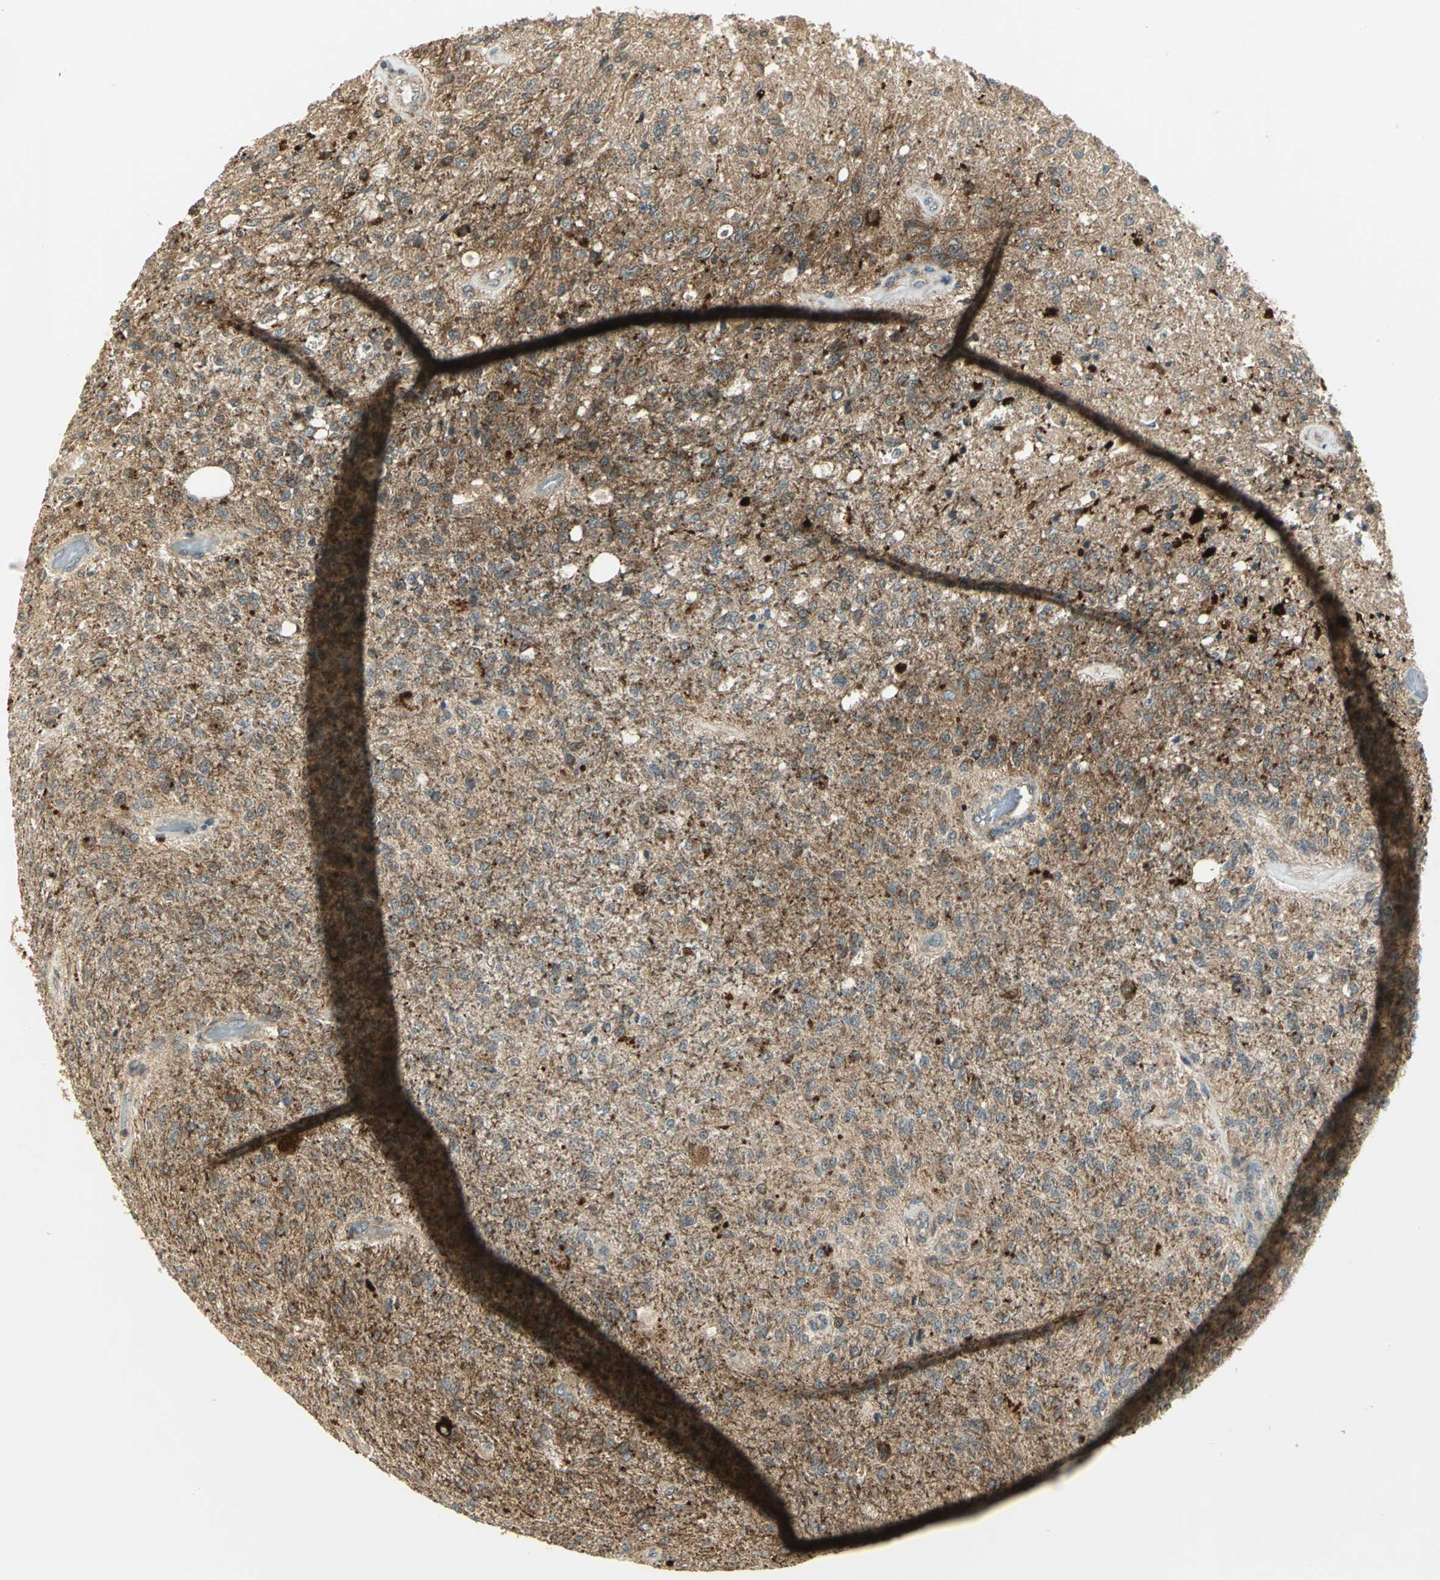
{"staining": {"intensity": "moderate", "quantity": ">75%", "location": "cytoplasmic/membranous"}, "tissue": "glioma", "cell_type": "Tumor cells", "image_type": "cancer", "snomed": [{"axis": "morphology", "description": "Normal tissue, NOS"}, {"axis": "morphology", "description": "Glioma, malignant, High grade"}, {"axis": "topography", "description": "Cerebral cortex"}], "caption": "Malignant high-grade glioma was stained to show a protein in brown. There is medium levels of moderate cytoplasmic/membranous staining in about >75% of tumor cells. (Brightfield microscopy of DAB IHC at high magnification).", "gene": "MAPK8IP3", "patient": {"sex": "male", "age": 77}}